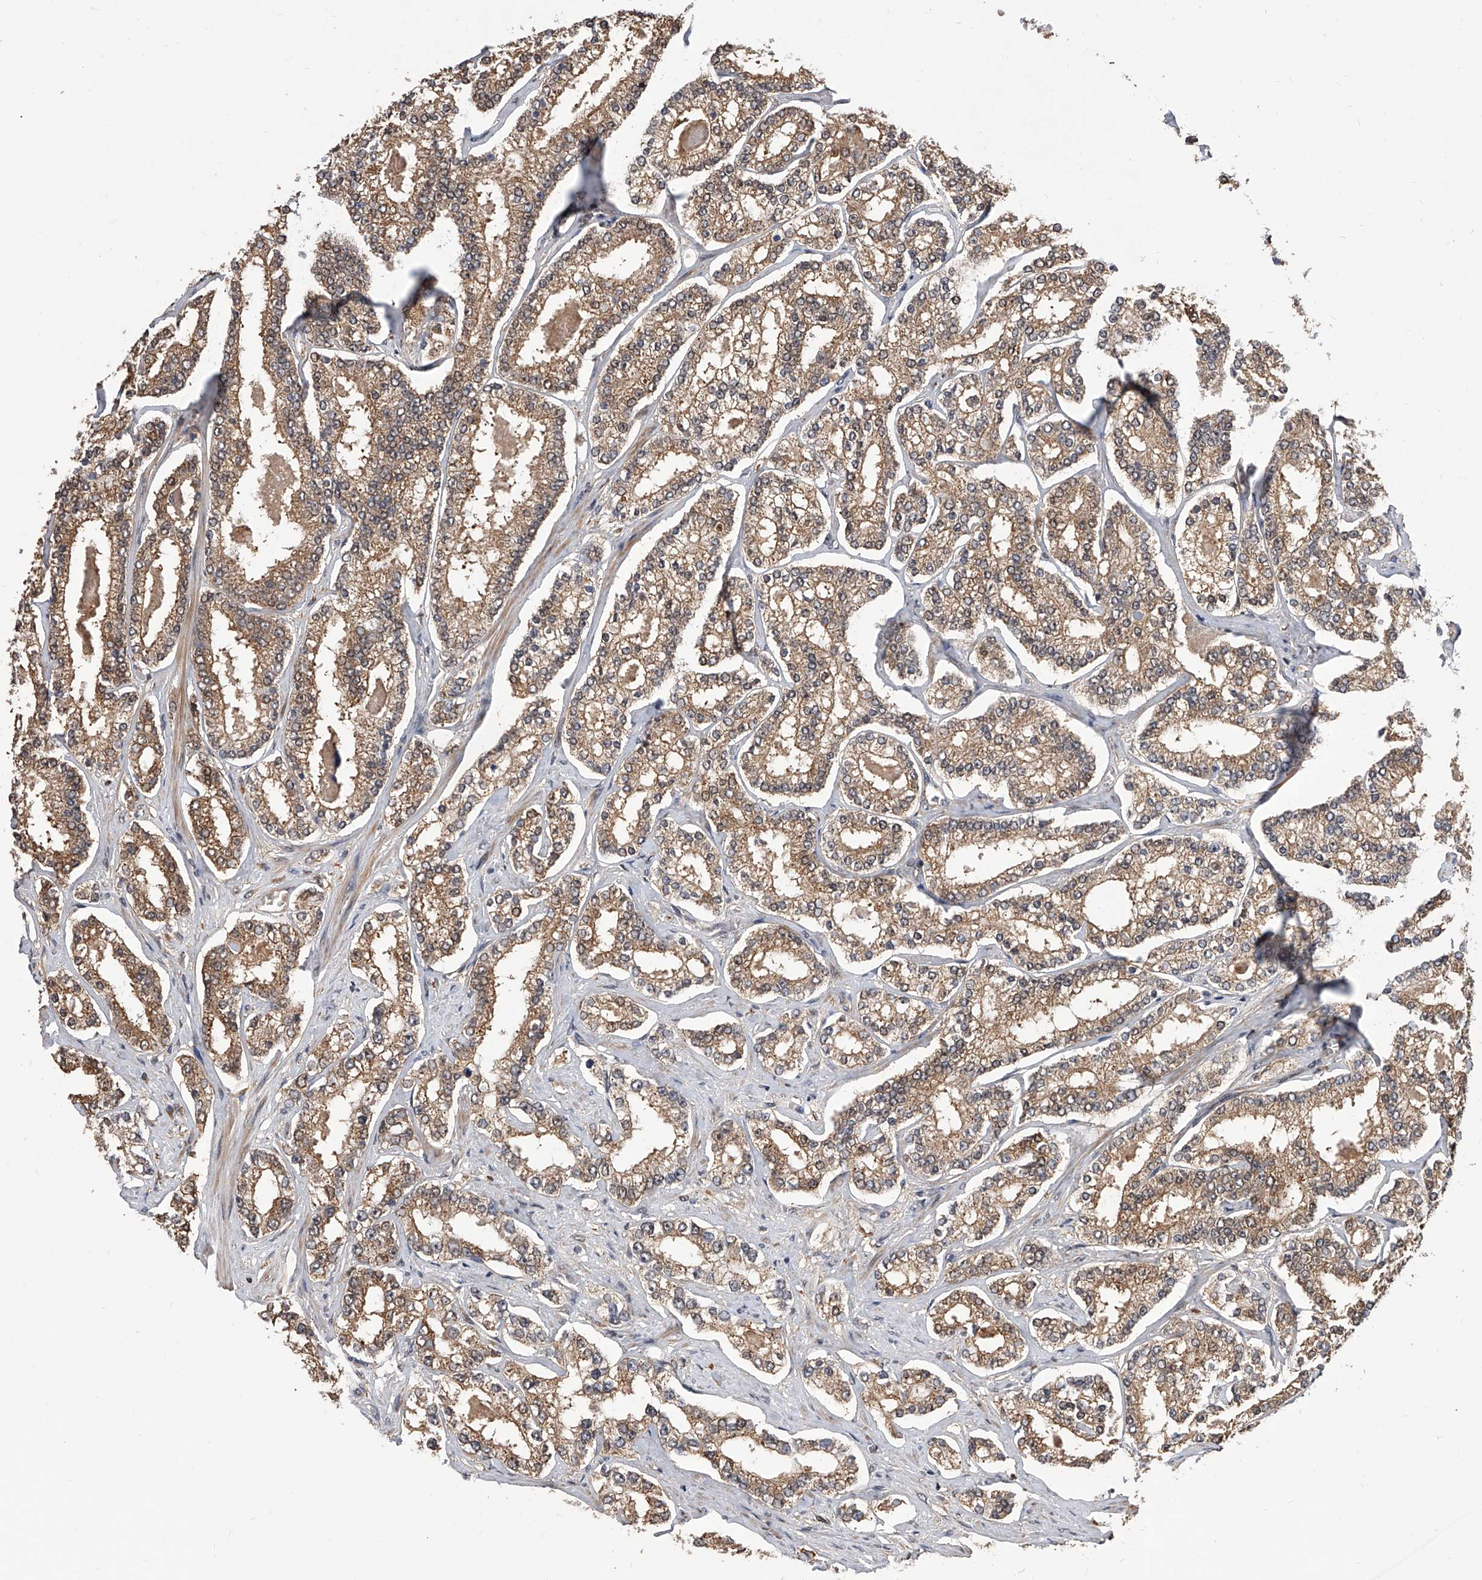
{"staining": {"intensity": "moderate", "quantity": ">75%", "location": "cytoplasmic/membranous,nuclear"}, "tissue": "prostate cancer", "cell_type": "Tumor cells", "image_type": "cancer", "snomed": [{"axis": "morphology", "description": "Normal tissue, NOS"}, {"axis": "morphology", "description": "Adenocarcinoma, High grade"}, {"axis": "topography", "description": "Prostate"}], "caption": "Immunohistochemistry (IHC) (DAB) staining of human prostate adenocarcinoma (high-grade) shows moderate cytoplasmic/membranous and nuclear protein staining in approximately >75% of tumor cells.", "gene": "GMDS", "patient": {"sex": "male", "age": 83}}